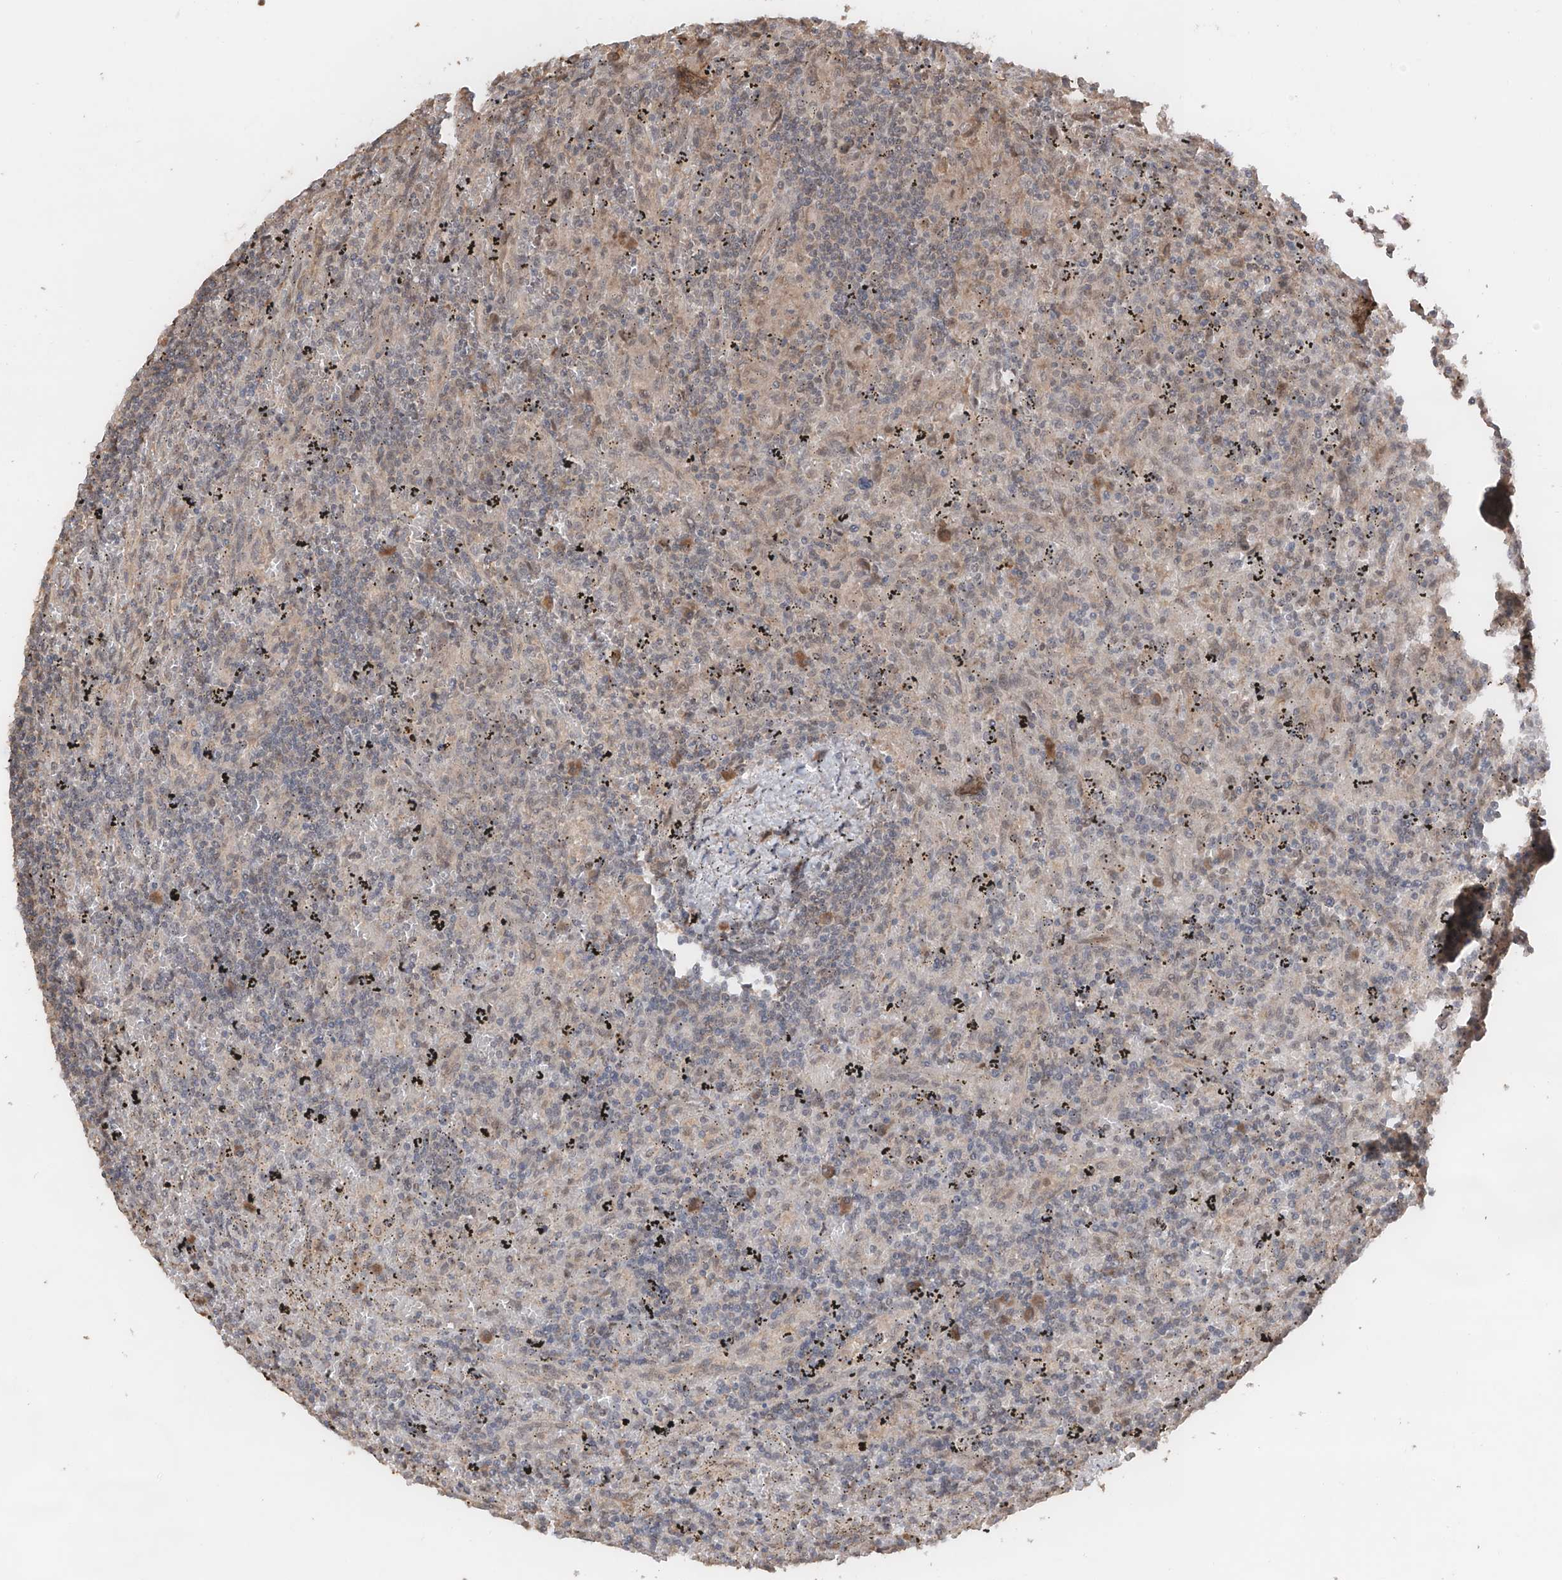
{"staining": {"intensity": "negative", "quantity": "none", "location": "none"}, "tissue": "lymphoma", "cell_type": "Tumor cells", "image_type": "cancer", "snomed": [{"axis": "morphology", "description": "Malignant lymphoma, non-Hodgkin's type, Low grade"}, {"axis": "topography", "description": "Spleen"}], "caption": "Tumor cells show no significant protein positivity in low-grade malignant lymphoma, non-Hodgkin's type.", "gene": "FAM135A", "patient": {"sex": "male", "age": 76}}